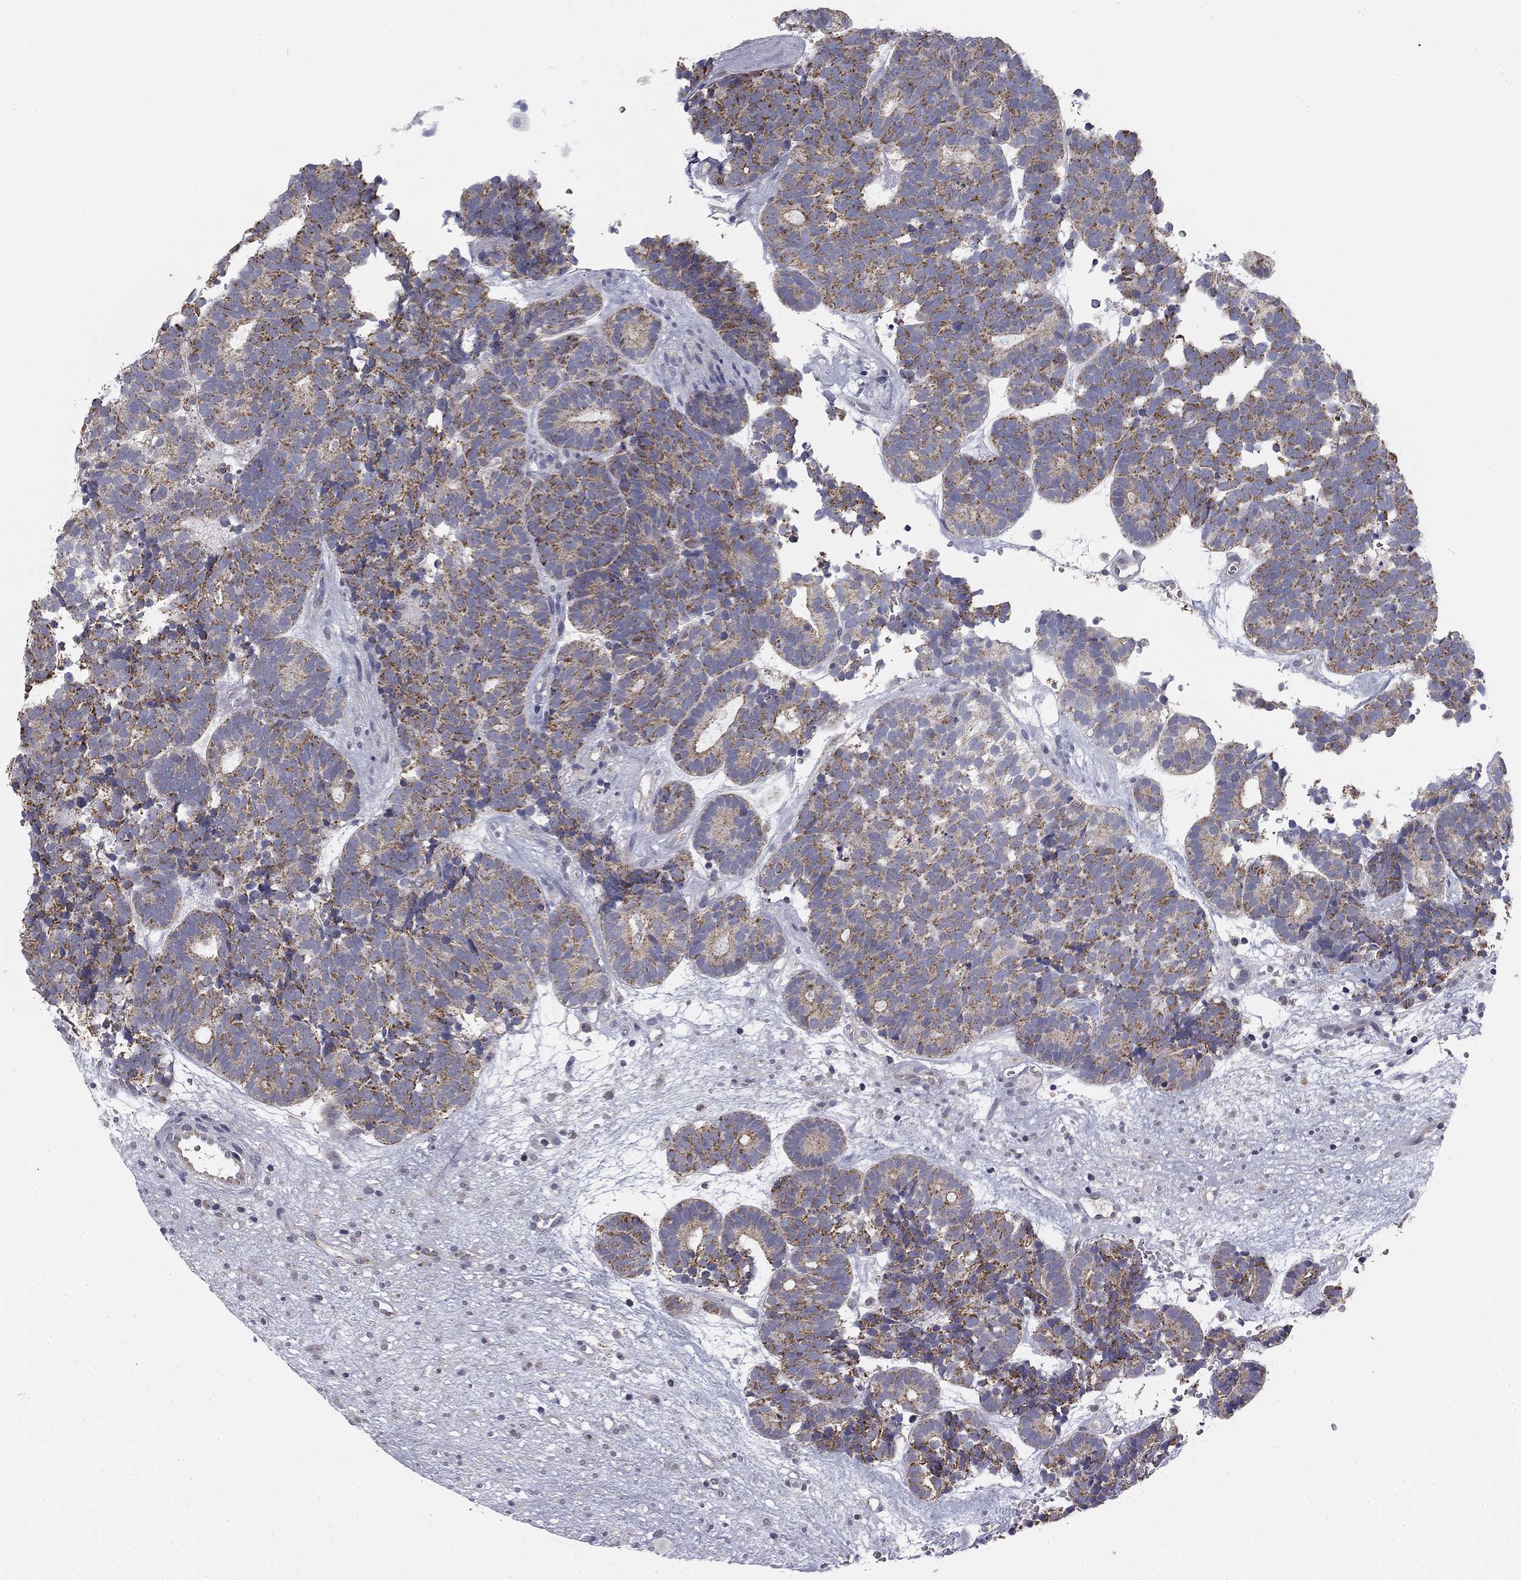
{"staining": {"intensity": "moderate", "quantity": "25%-75%", "location": "cytoplasmic/membranous"}, "tissue": "head and neck cancer", "cell_type": "Tumor cells", "image_type": "cancer", "snomed": [{"axis": "morphology", "description": "Adenocarcinoma, NOS"}, {"axis": "topography", "description": "Head-Neck"}], "caption": "Human head and neck cancer stained for a protein (brown) demonstrates moderate cytoplasmic/membranous positive positivity in approximately 25%-75% of tumor cells.", "gene": "SLC2A9", "patient": {"sex": "female", "age": 81}}